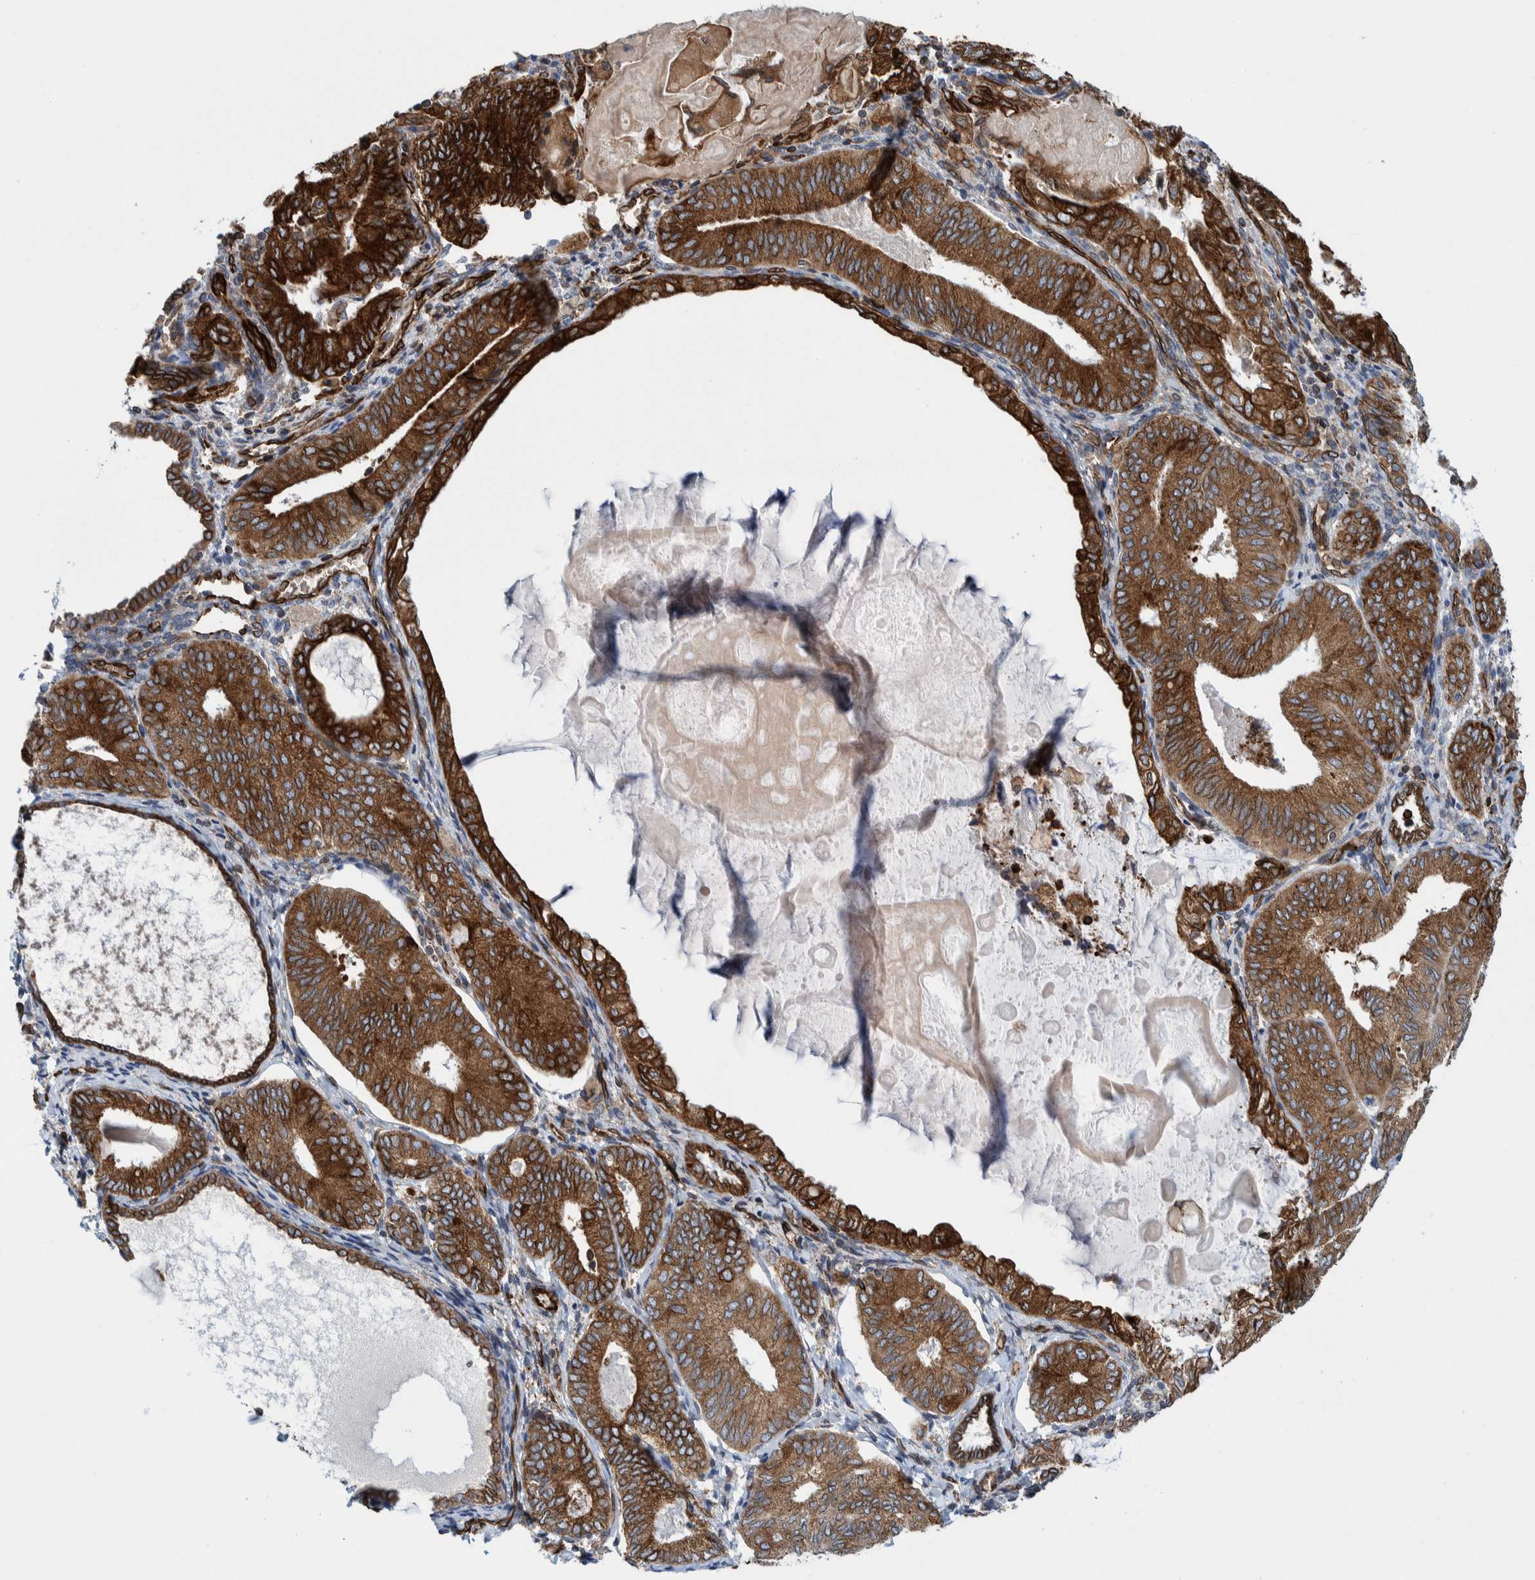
{"staining": {"intensity": "strong", "quantity": ">75%", "location": "cytoplasmic/membranous"}, "tissue": "endometrial cancer", "cell_type": "Tumor cells", "image_type": "cancer", "snomed": [{"axis": "morphology", "description": "Adenocarcinoma, NOS"}, {"axis": "topography", "description": "Endometrium"}], "caption": "Endometrial cancer stained with IHC displays strong cytoplasmic/membranous expression in about >75% of tumor cells.", "gene": "THEM6", "patient": {"sex": "female", "age": 81}}